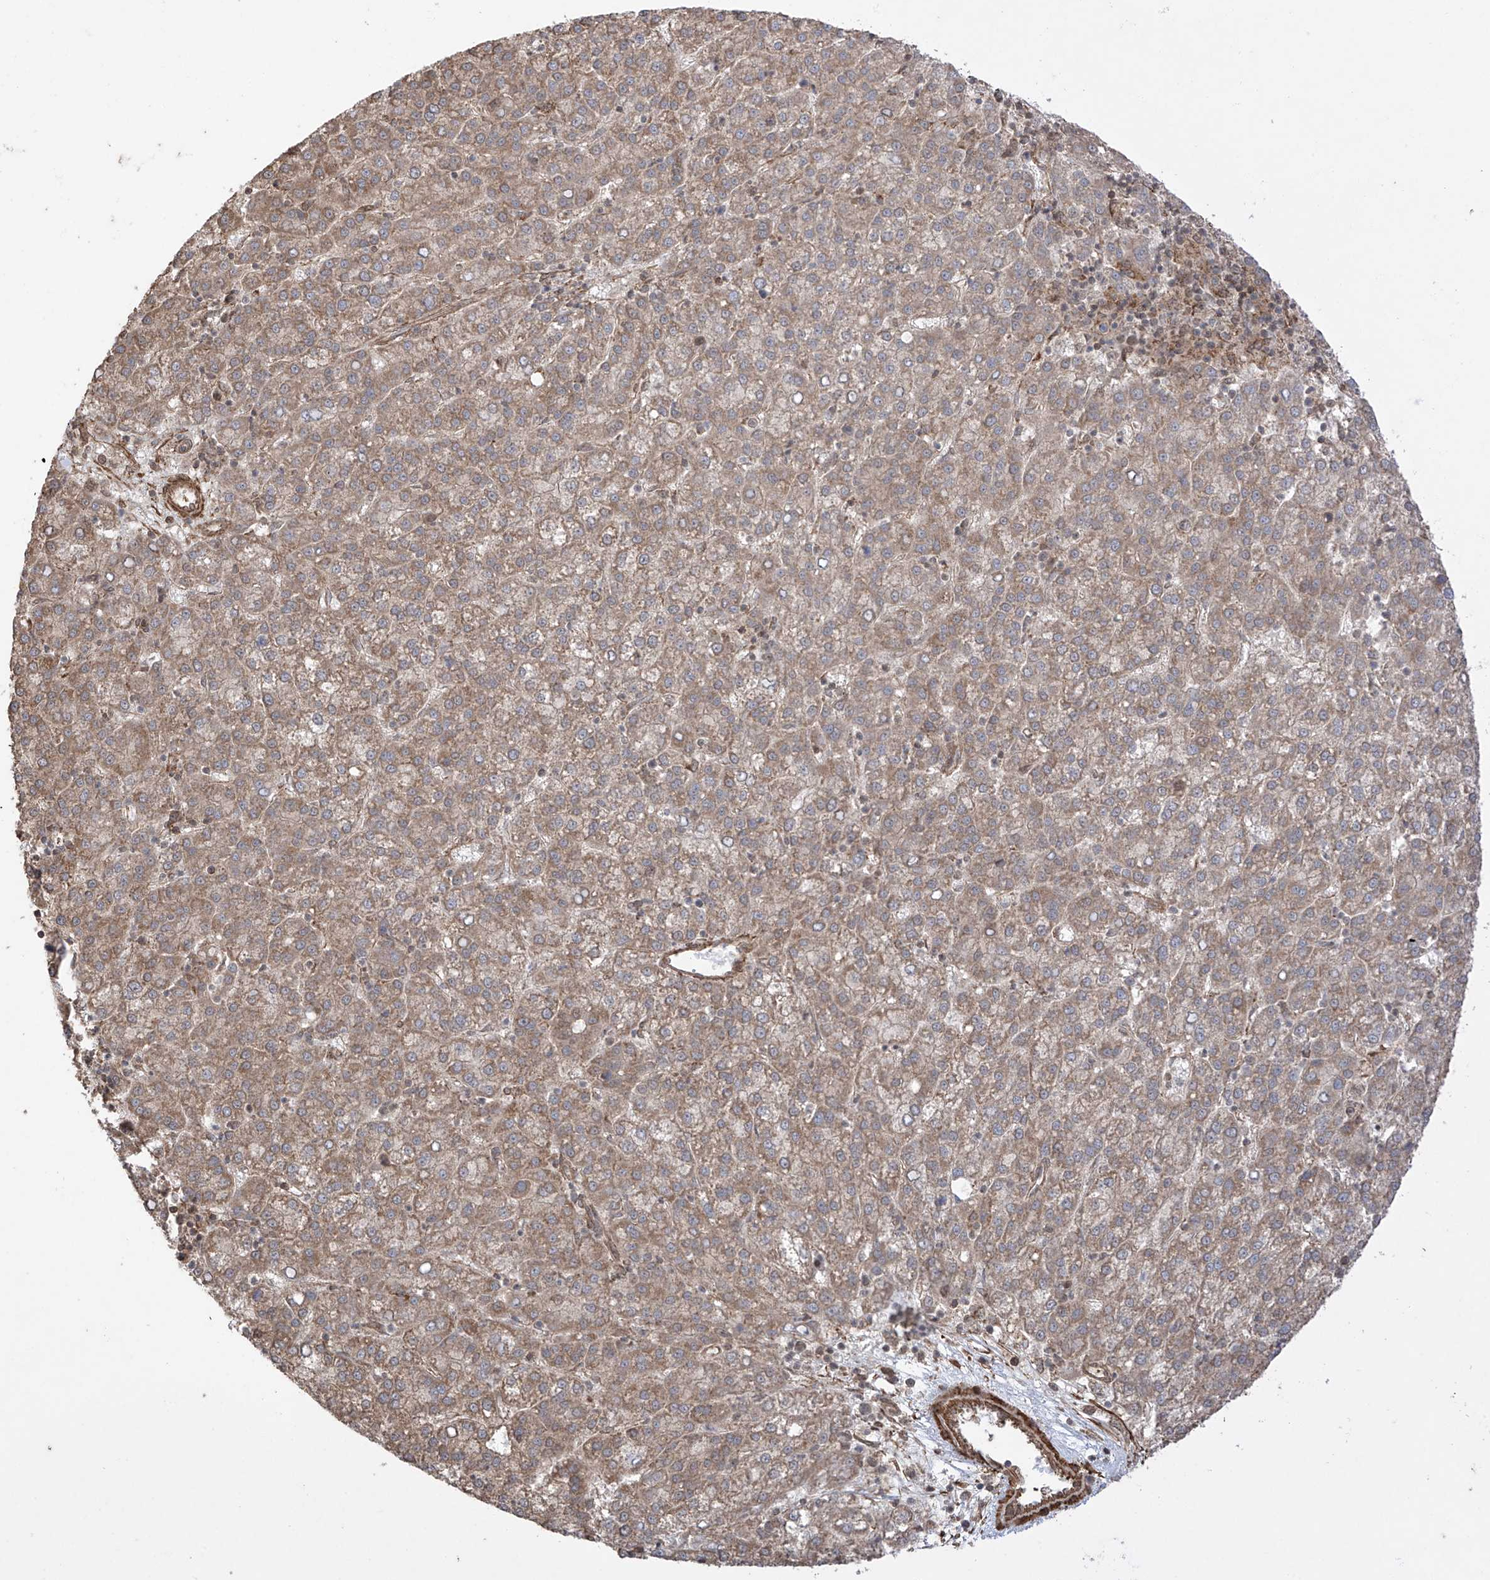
{"staining": {"intensity": "moderate", "quantity": ">75%", "location": "cytoplasmic/membranous"}, "tissue": "liver cancer", "cell_type": "Tumor cells", "image_type": "cancer", "snomed": [{"axis": "morphology", "description": "Carcinoma, Hepatocellular, NOS"}, {"axis": "topography", "description": "Liver"}], "caption": "Tumor cells exhibit medium levels of moderate cytoplasmic/membranous positivity in about >75% of cells in liver cancer.", "gene": "ABCD1", "patient": {"sex": "female", "age": 58}}